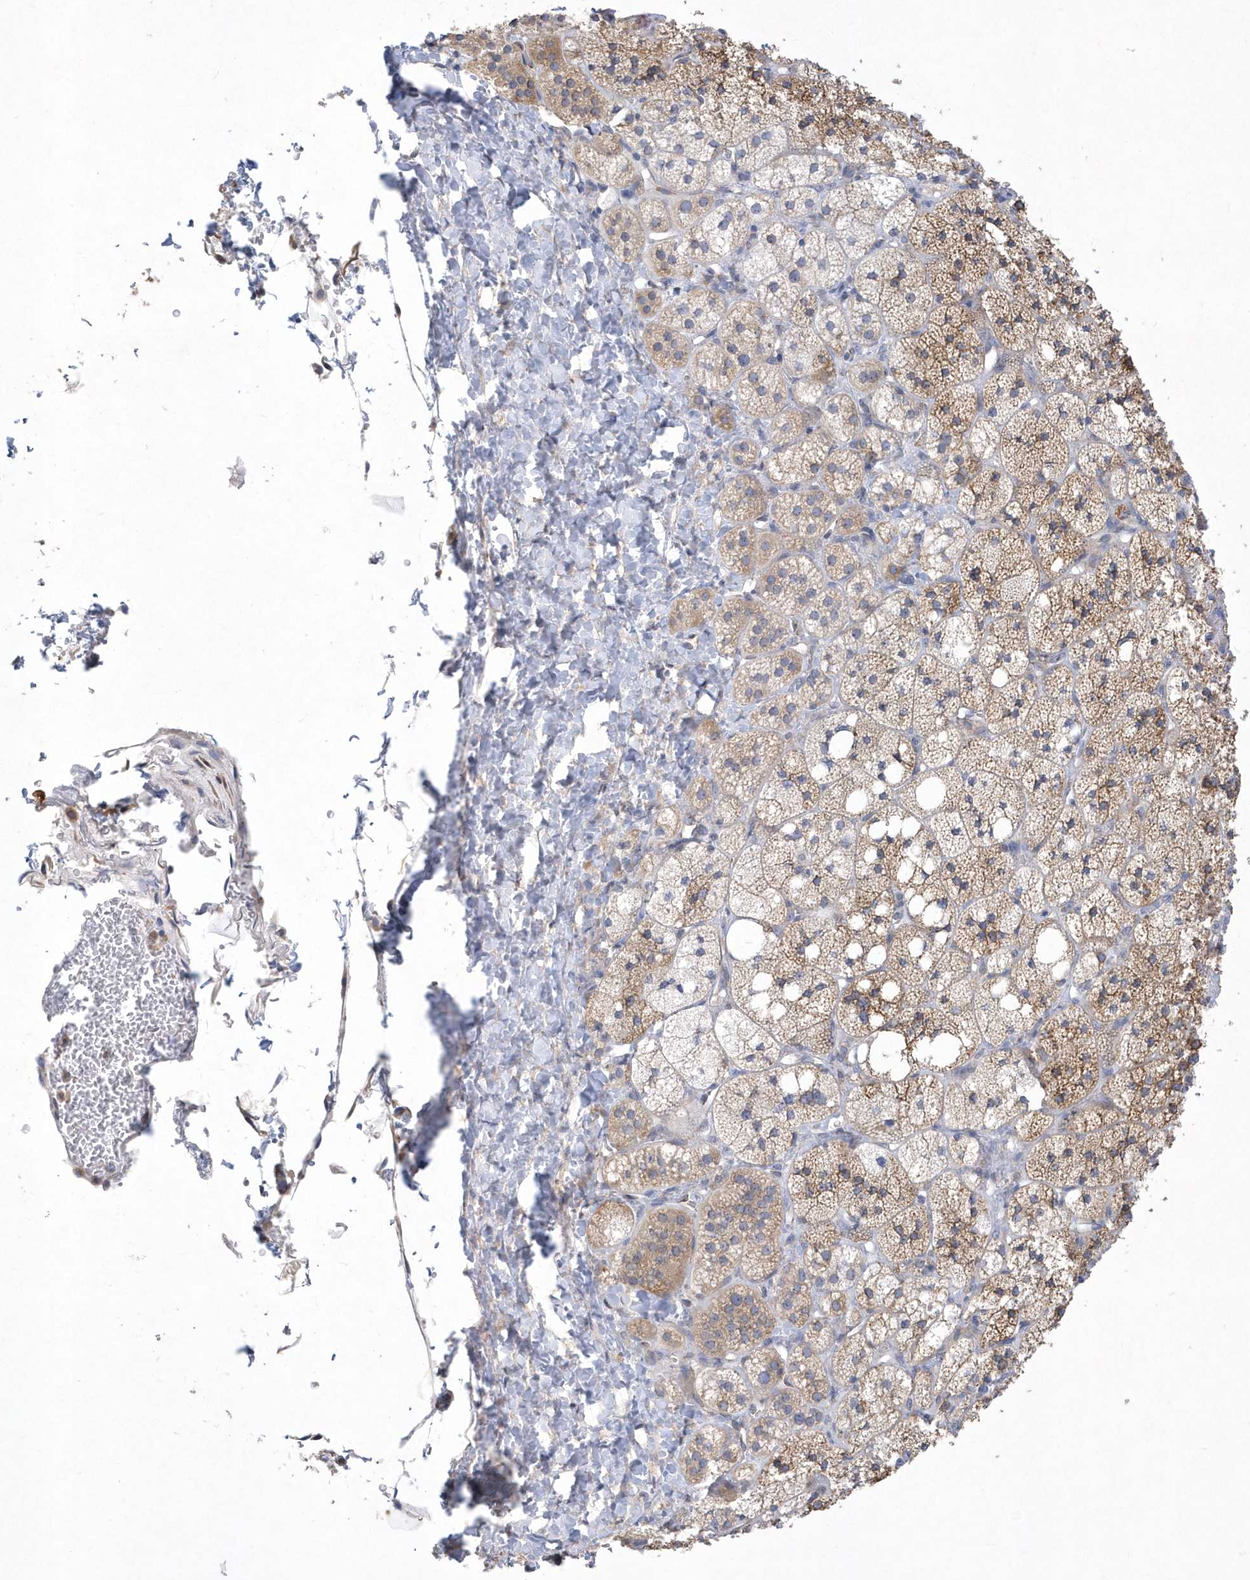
{"staining": {"intensity": "strong", "quantity": "25%-75%", "location": "cytoplasmic/membranous"}, "tissue": "adrenal gland", "cell_type": "Glandular cells", "image_type": "normal", "snomed": [{"axis": "morphology", "description": "Normal tissue, NOS"}, {"axis": "topography", "description": "Adrenal gland"}], "caption": "About 25%-75% of glandular cells in benign adrenal gland display strong cytoplasmic/membranous protein positivity as visualized by brown immunohistochemical staining.", "gene": "DGAT1", "patient": {"sex": "male", "age": 61}}